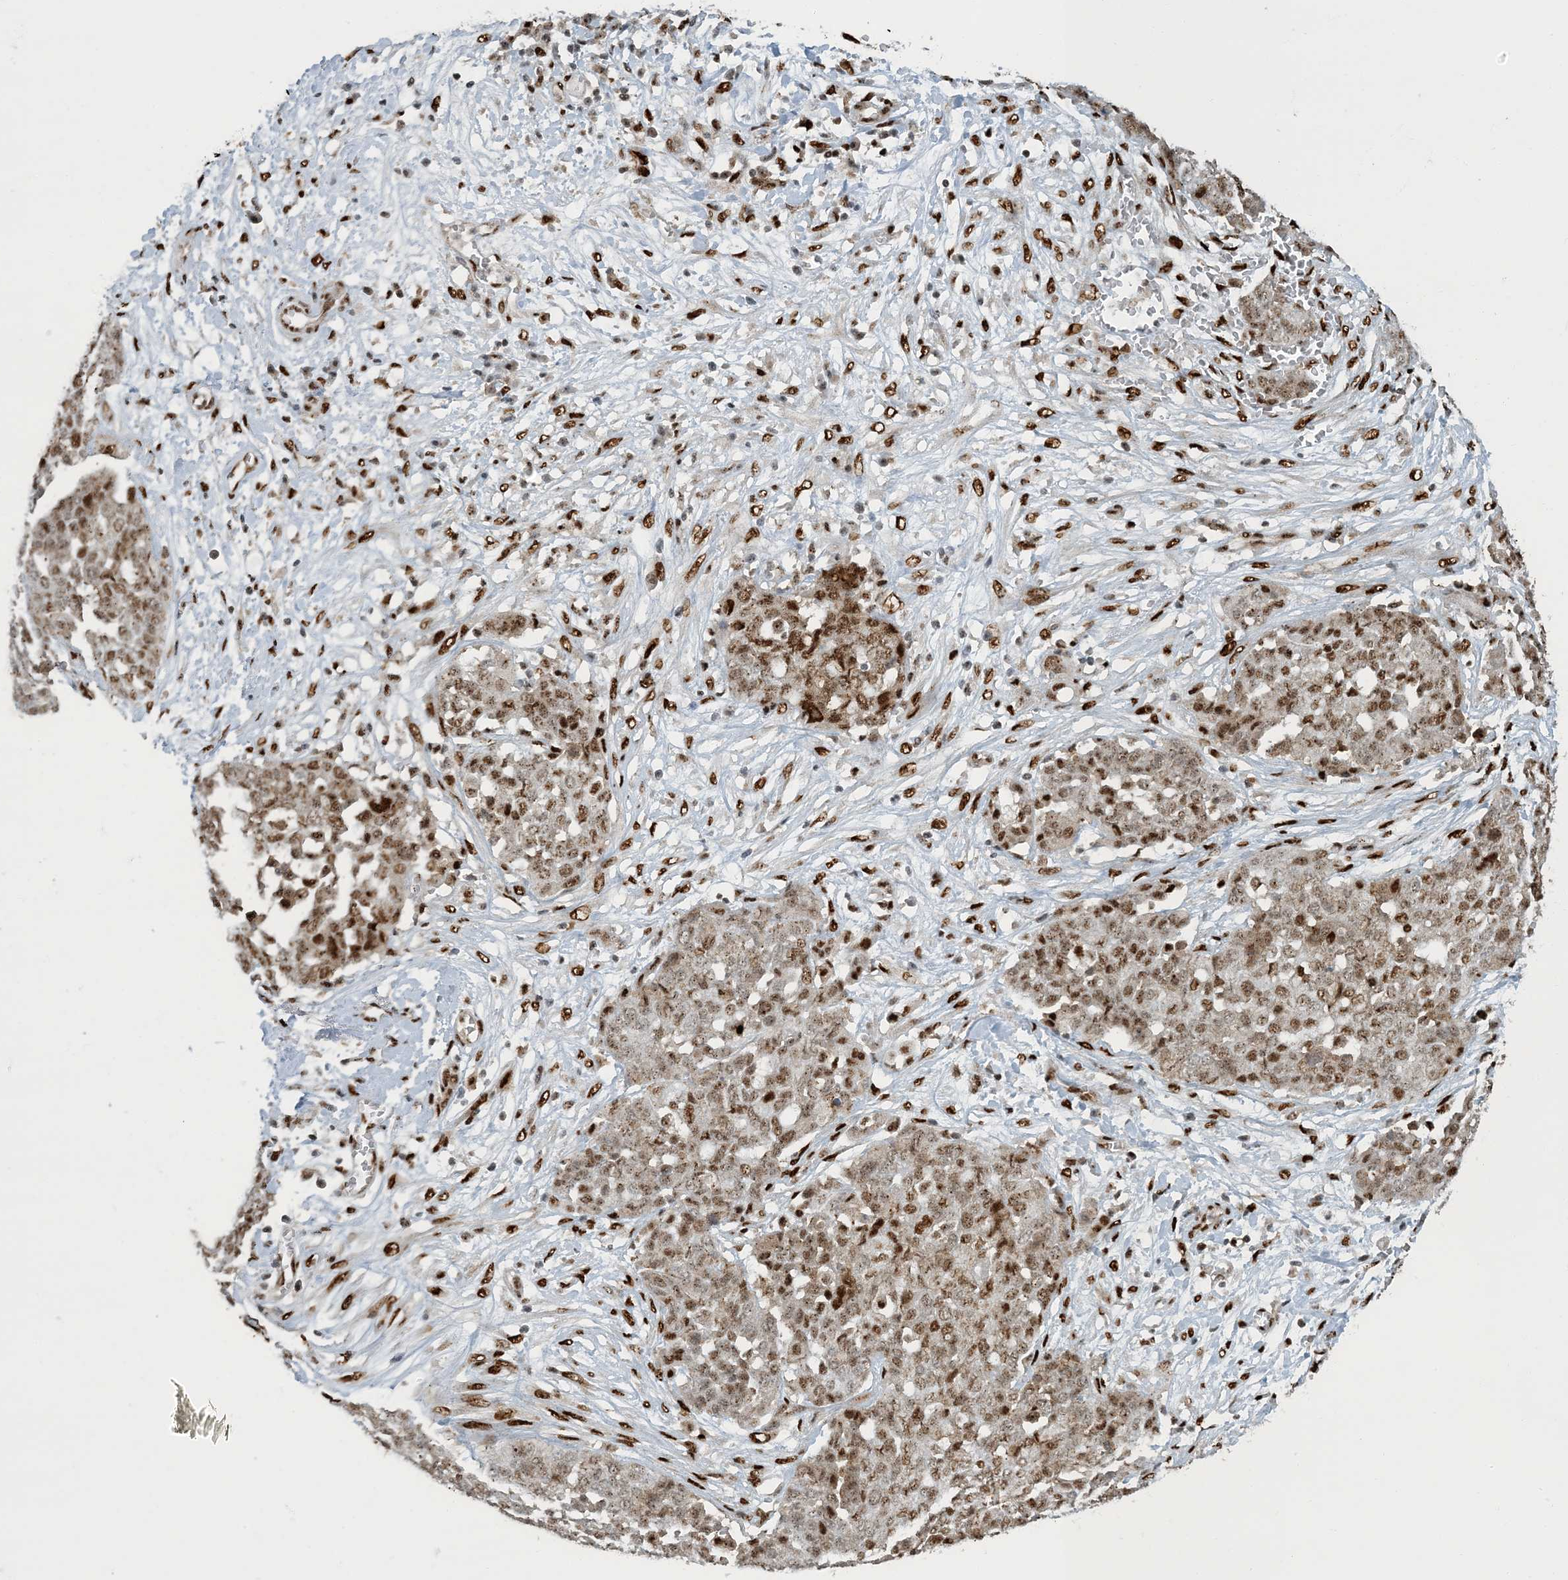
{"staining": {"intensity": "moderate", "quantity": ">75%", "location": "nuclear"}, "tissue": "ovarian cancer", "cell_type": "Tumor cells", "image_type": "cancer", "snomed": [{"axis": "morphology", "description": "Cystadenocarcinoma, serous, NOS"}, {"axis": "topography", "description": "Soft tissue"}, {"axis": "topography", "description": "Ovary"}], "caption": "Immunohistochemical staining of human serous cystadenocarcinoma (ovarian) displays medium levels of moderate nuclear expression in about >75% of tumor cells.", "gene": "MBD1", "patient": {"sex": "female", "age": 57}}